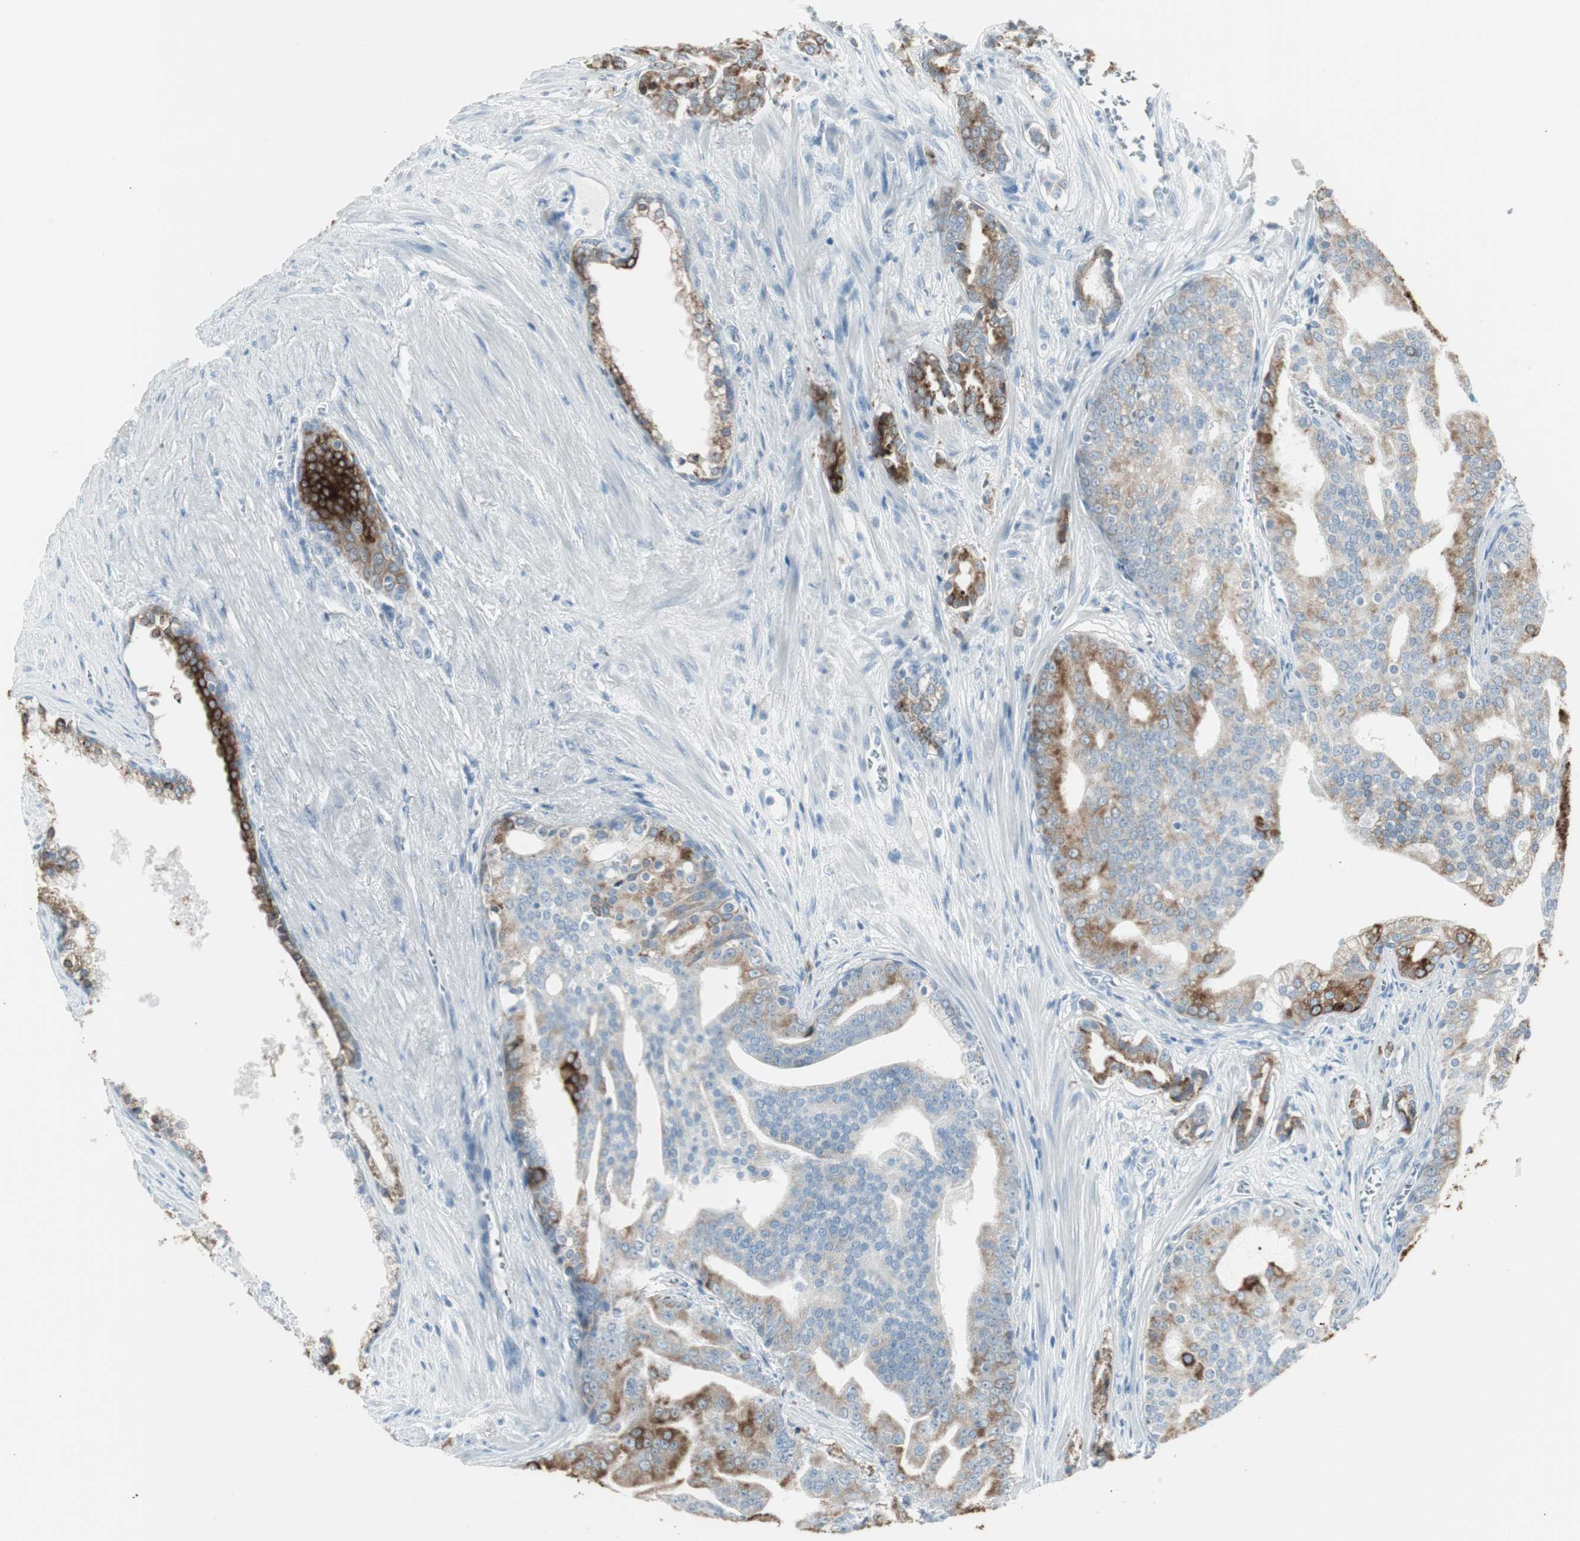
{"staining": {"intensity": "moderate", "quantity": "25%-75%", "location": "cytoplasmic/membranous"}, "tissue": "prostate cancer", "cell_type": "Tumor cells", "image_type": "cancer", "snomed": [{"axis": "morphology", "description": "Adenocarcinoma, Low grade"}, {"axis": "topography", "description": "Prostate"}], "caption": "Protein staining demonstrates moderate cytoplasmic/membranous expression in approximately 25%-75% of tumor cells in prostate cancer (low-grade adenocarcinoma).", "gene": "AGR2", "patient": {"sex": "male", "age": 58}}